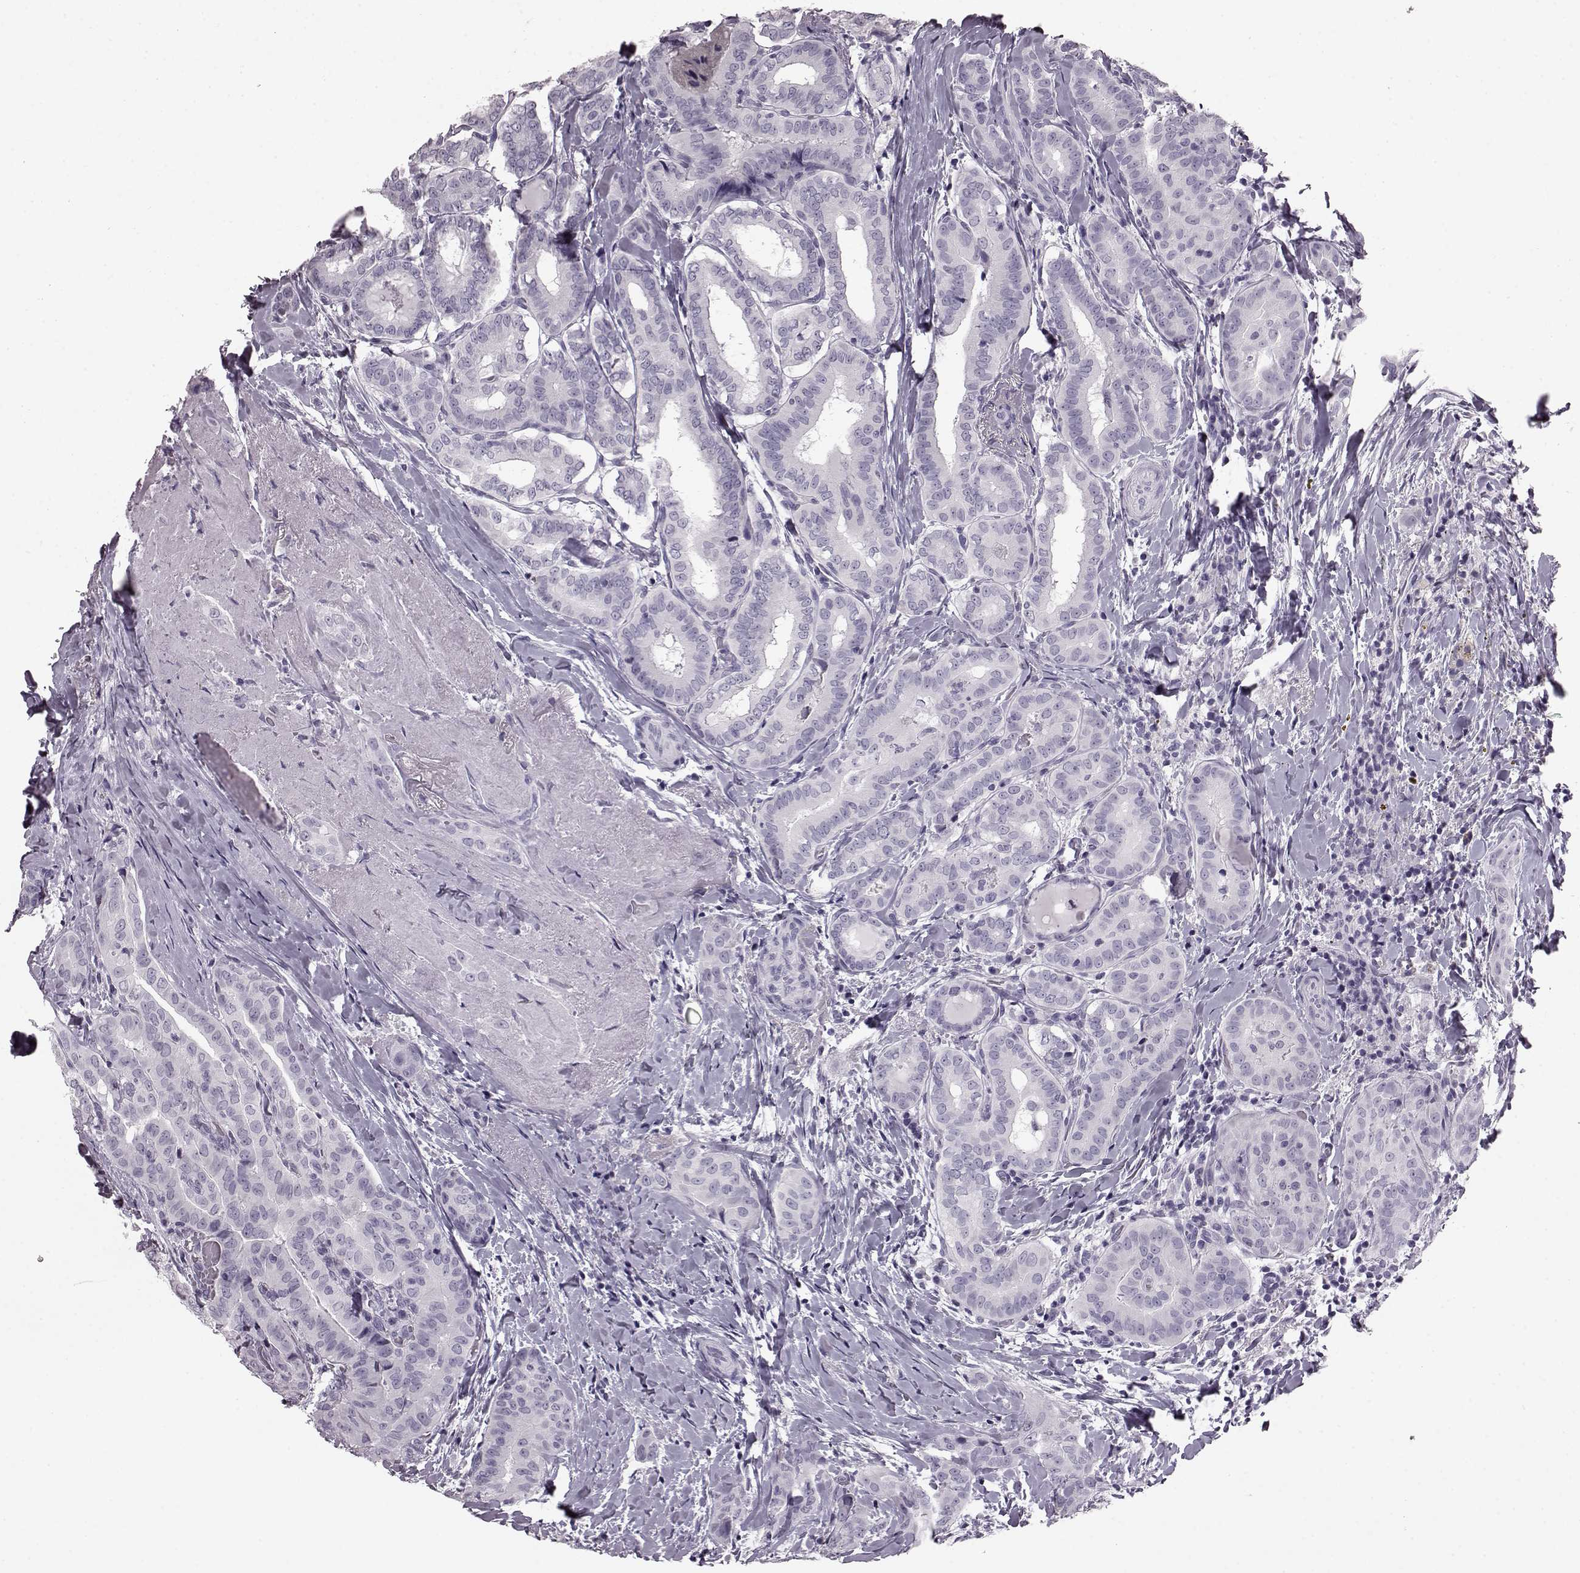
{"staining": {"intensity": "negative", "quantity": "none", "location": "none"}, "tissue": "thyroid cancer", "cell_type": "Tumor cells", "image_type": "cancer", "snomed": [{"axis": "morphology", "description": "Papillary adenocarcinoma, NOS"}, {"axis": "morphology", "description": "Papillary adenoma metastatic"}, {"axis": "topography", "description": "Thyroid gland"}], "caption": "An immunohistochemistry (IHC) micrograph of thyroid cancer (papillary adenocarcinoma) is shown. There is no staining in tumor cells of thyroid cancer (papillary adenocarcinoma).", "gene": "AIPL1", "patient": {"sex": "female", "age": 50}}